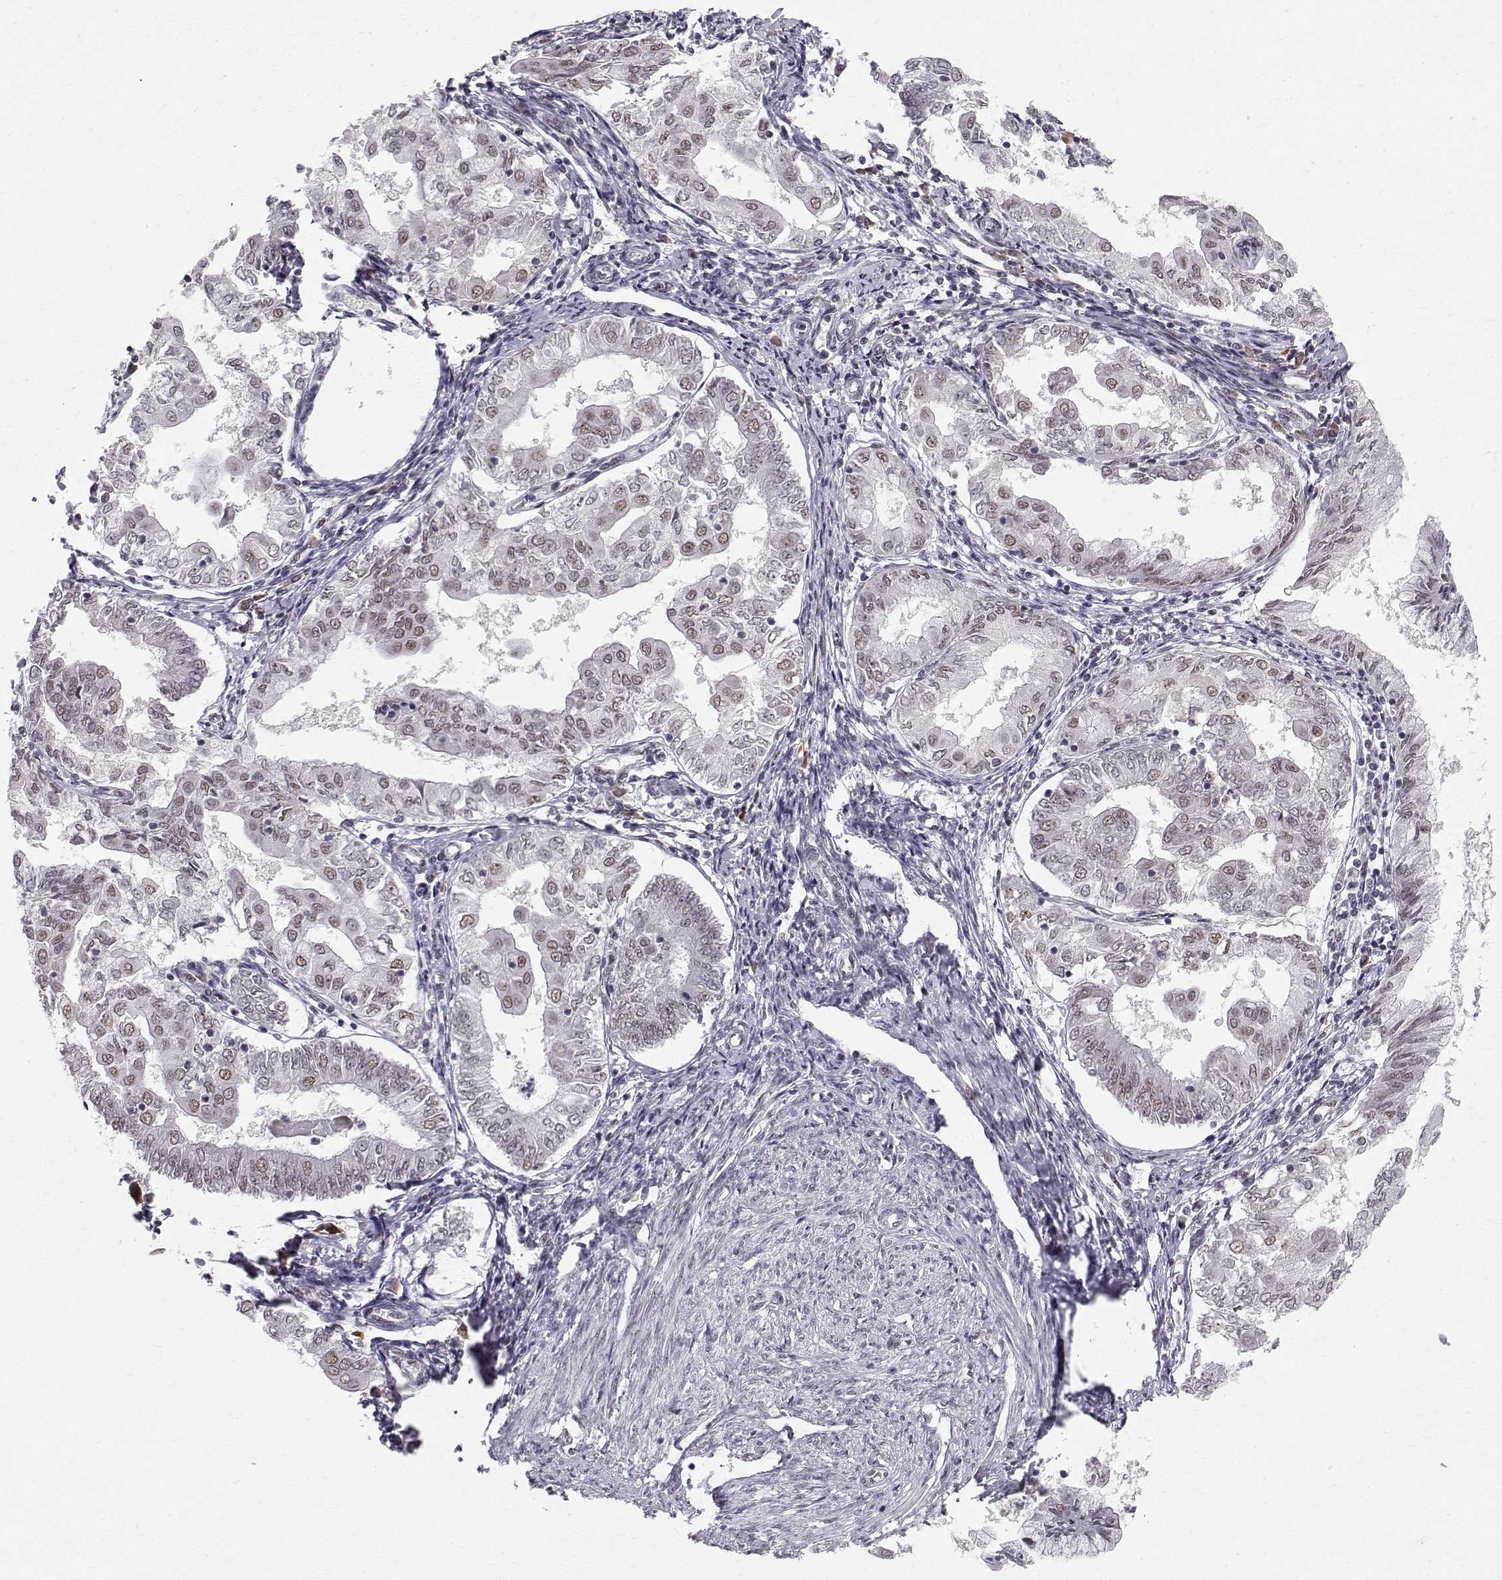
{"staining": {"intensity": "moderate", "quantity": "25%-75%", "location": "nuclear"}, "tissue": "endometrial cancer", "cell_type": "Tumor cells", "image_type": "cancer", "snomed": [{"axis": "morphology", "description": "Adenocarcinoma, NOS"}, {"axis": "topography", "description": "Endometrium"}], "caption": "A brown stain labels moderate nuclear positivity of a protein in endometrial cancer (adenocarcinoma) tumor cells. The protein of interest is stained brown, and the nuclei are stained in blue (DAB (3,3'-diaminobenzidine) IHC with brightfield microscopy, high magnification).", "gene": "RPP38", "patient": {"sex": "female", "age": 68}}